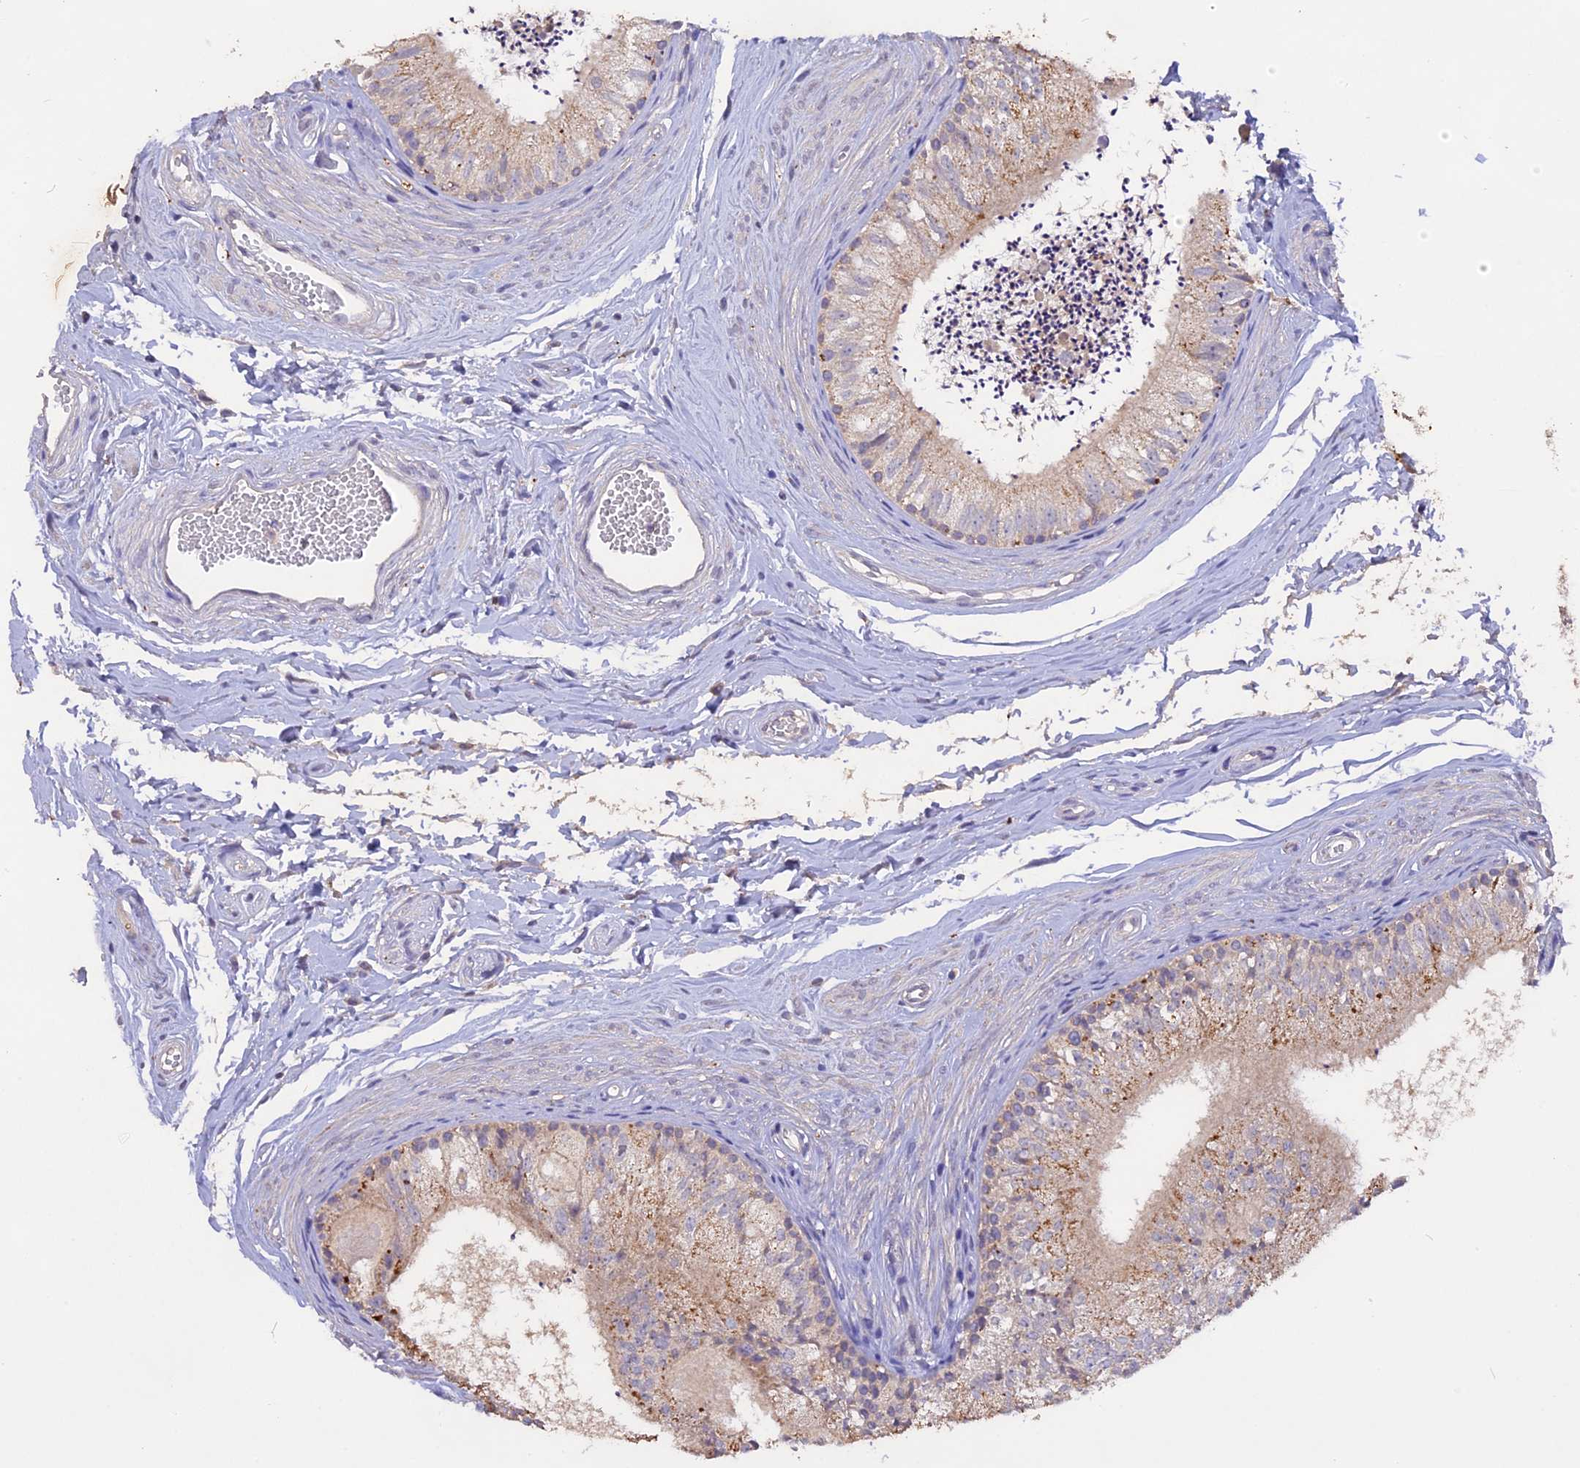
{"staining": {"intensity": "moderate", "quantity": "25%-75%", "location": "cytoplasmic/membranous"}, "tissue": "epididymis", "cell_type": "Glandular cells", "image_type": "normal", "snomed": [{"axis": "morphology", "description": "Normal tissue, NOS"}, {"axis": "topography", "description": "Epididymis"}], "caption": "Protein expression analysis of normal human epididymis reveals moderate cytoplasmic/membranous positivity in about 25%-75% of glandular cells. The staining was performed using DAB (3,3'-diaminobenzidine) to visualize the protein expression in brown, while the nuclei were stained in blue with hematoxylin (Magnification: 20x).", "gene": "SLC26A4", "patient": {"sex": "male", "age": 56}}